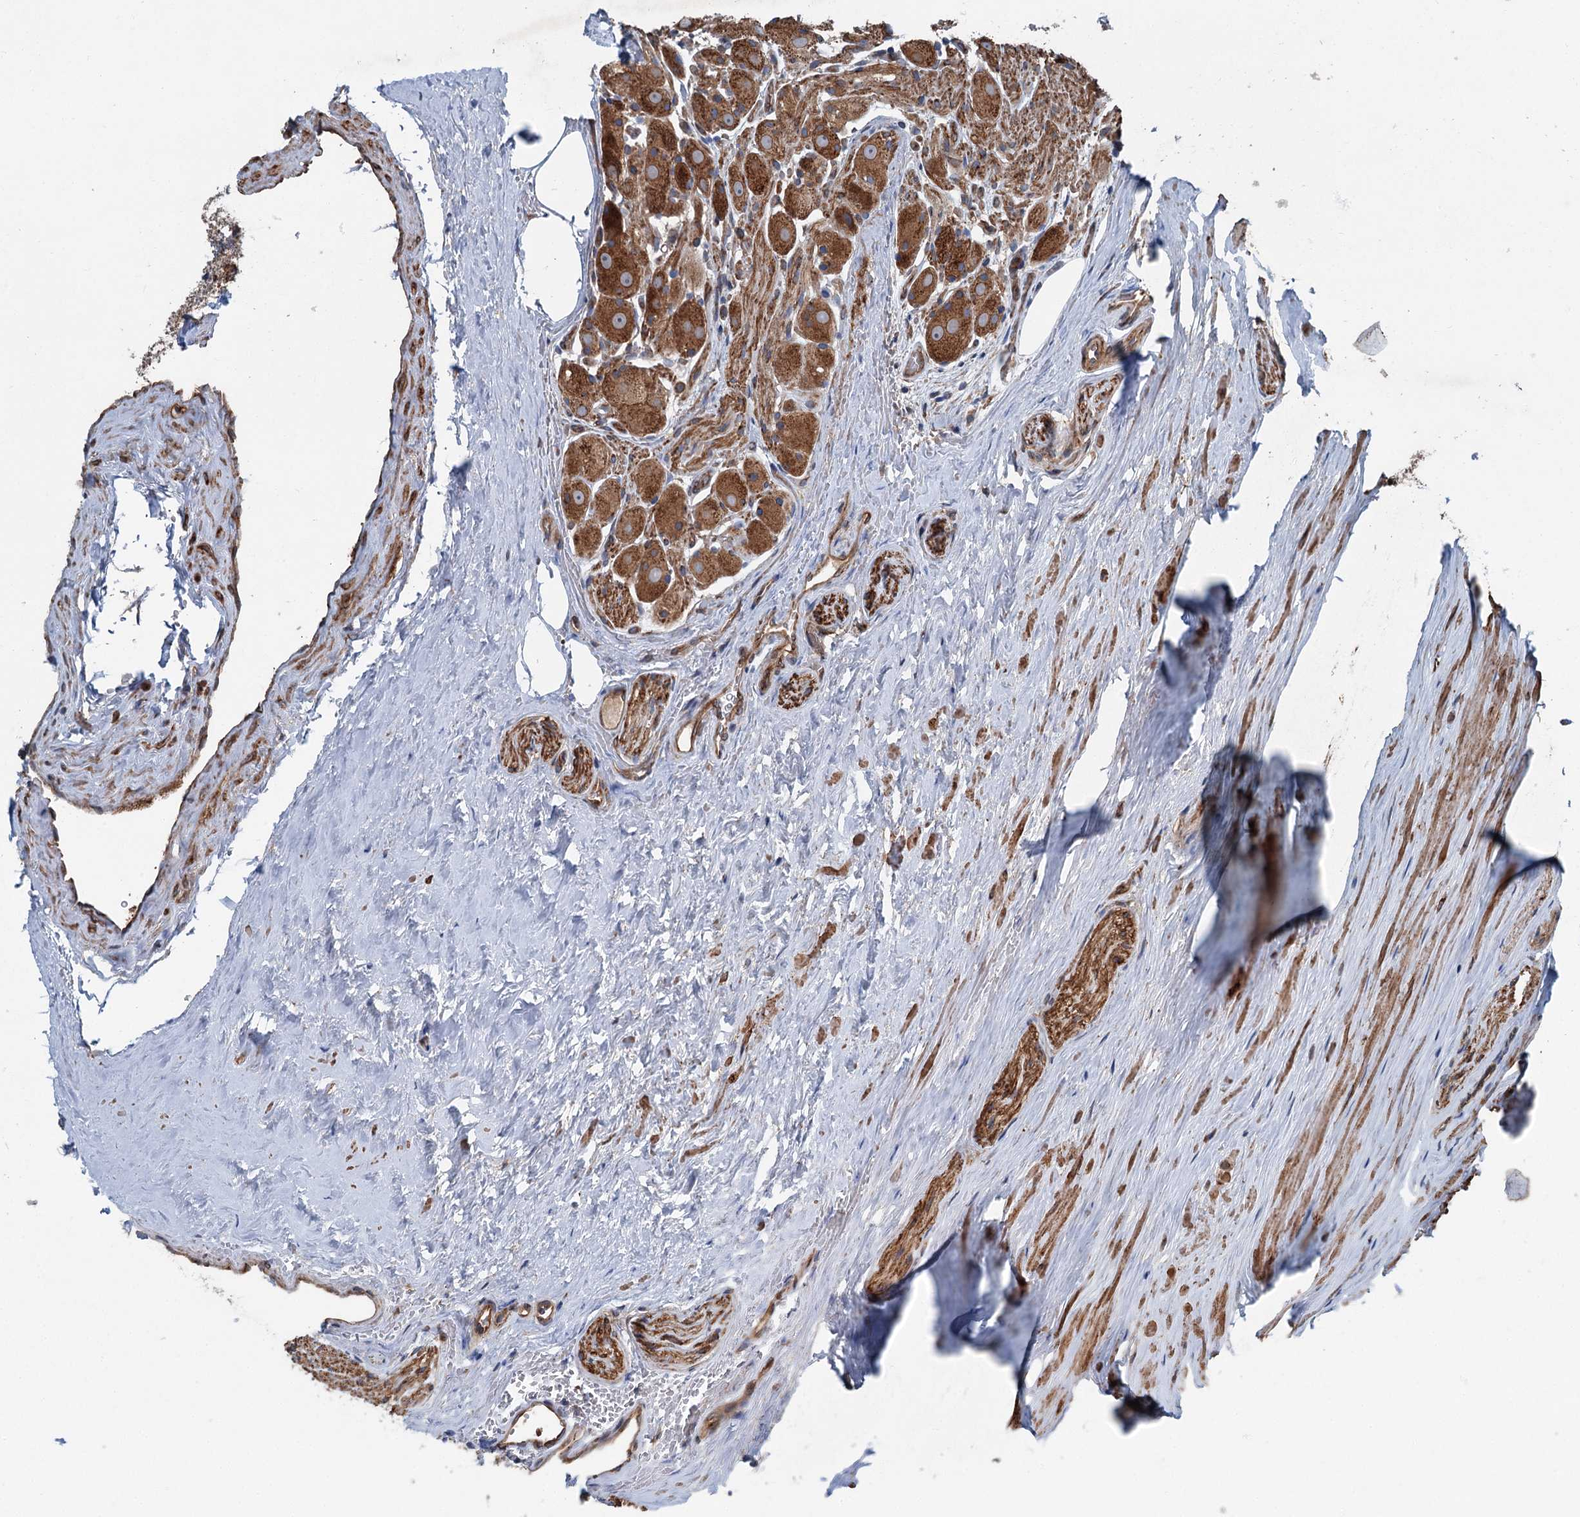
{"staining": {"intensity": "strong", "quantity": ">75%", "location": "cytoplasmic/membranous"}, "tissue": "prostate cancer", "cell_type": "Tumor cells", "image_type": "cancer", "snomed": [{"axis": "morphology", "description": "Adenocarcinoma, Low grade"}, {"axis": "topography", "description": "Prostate"}], "caption": "Prostate cancer was stained to show a protein in brown. There is high levels of strong cytoplasmic/membranous staining in about >75% of tumor cells.", "gene": "CALCOCO1", "patient": {"sex": "male", "age": 47}}